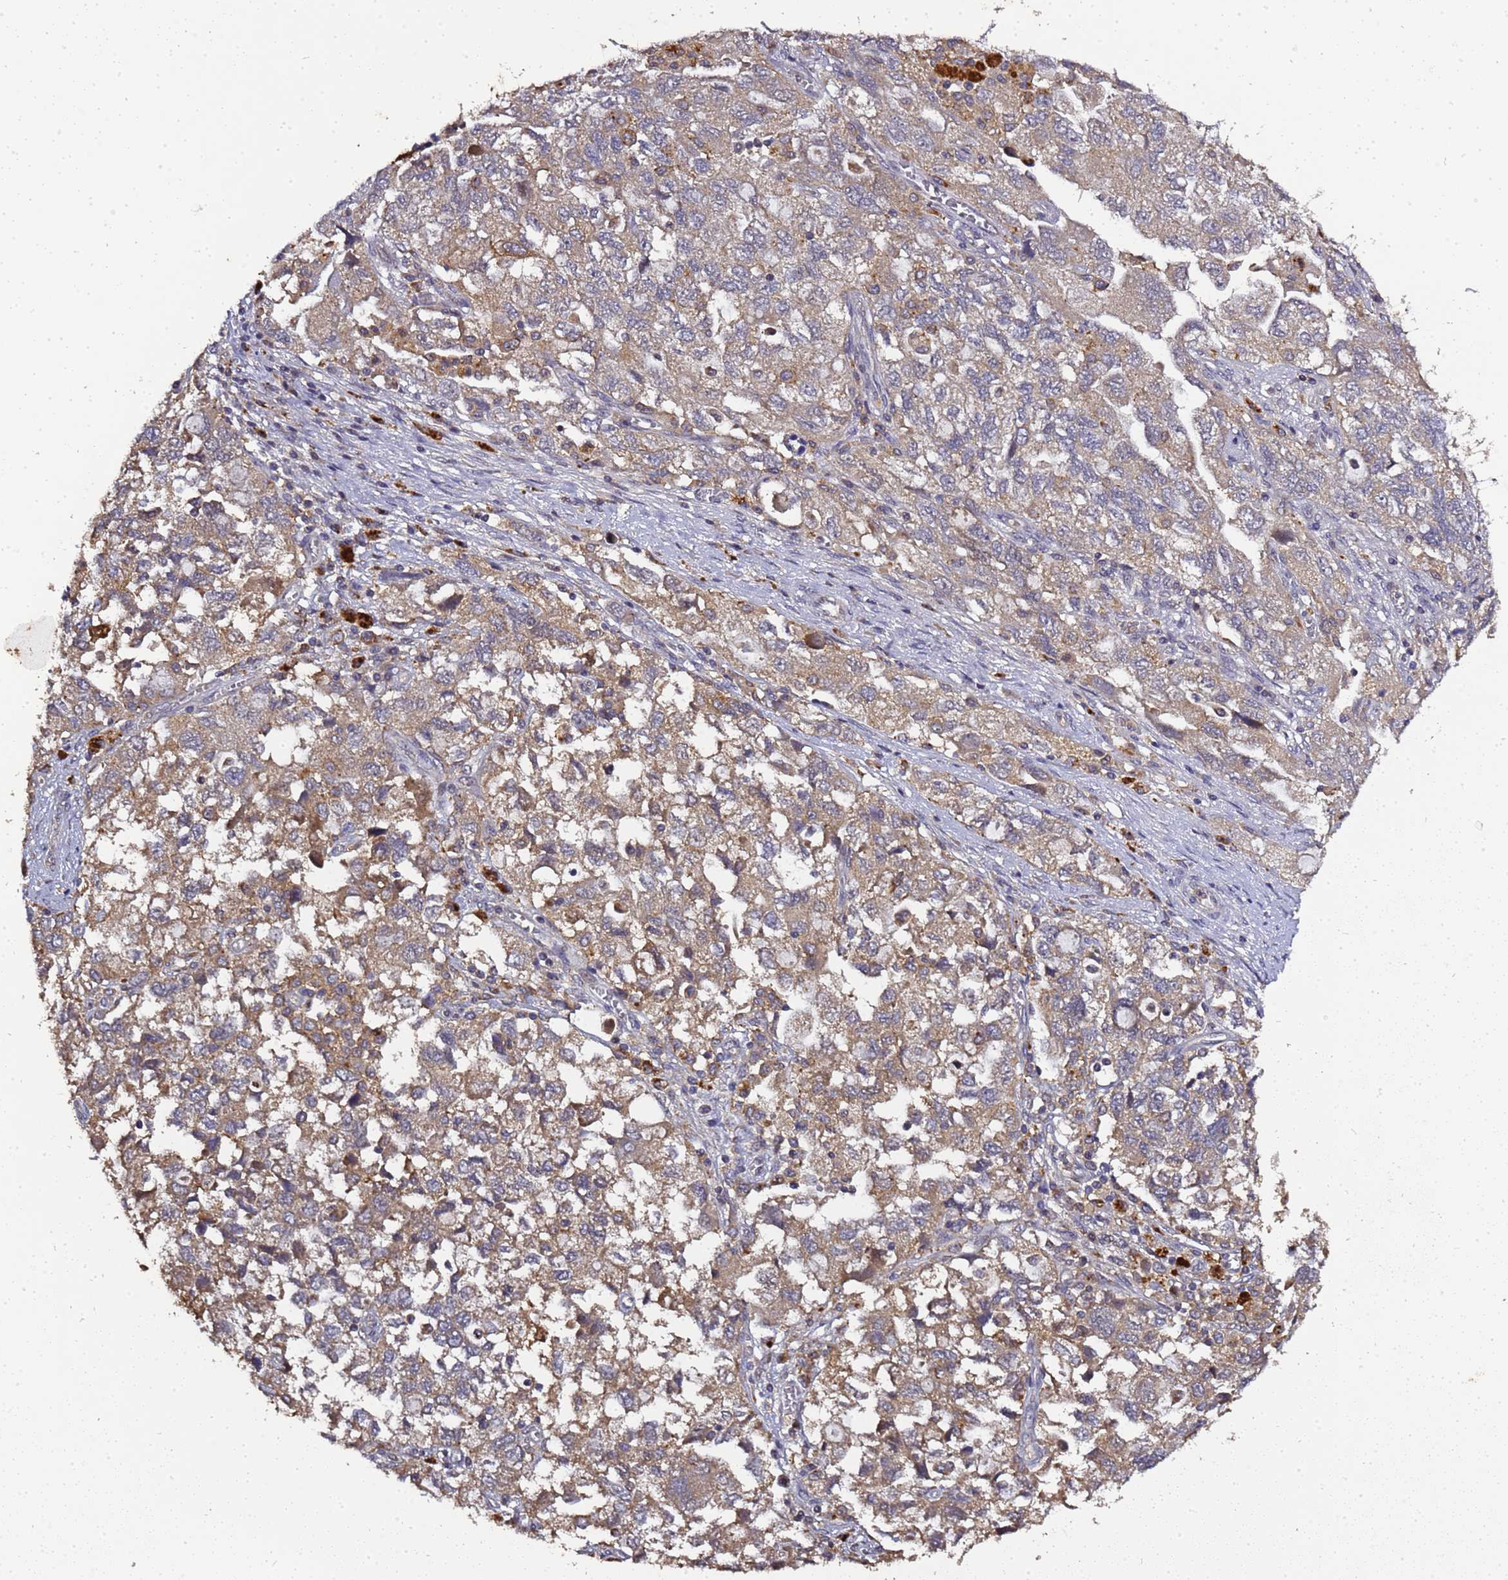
{"staining": {"intensity": "moderate", "quantity": ">75%", "location": "cytoplasmic/membranous"}, "tissue": "ovarian cancer", "cell_type": "Tumor cells", "image_type": "cancer", "snomed": [{"axis": "morphology", "description": "Carcinoma, NOS"}, {"axis": "morphology", "description": "Cystadenocarcinoma, serous, NOS"}, {"axis": "topography", "description": "Ovary"}], "caption": "Immunohistochemical staining of serous cystadenocarcinoma (ovarian) shows medium levels of moderate cytoplasmic/membranous protein positivity in approximately >75% of tumor cells.", "gene": "LGI4", "patient": {"sex": "female", "age": 69}}